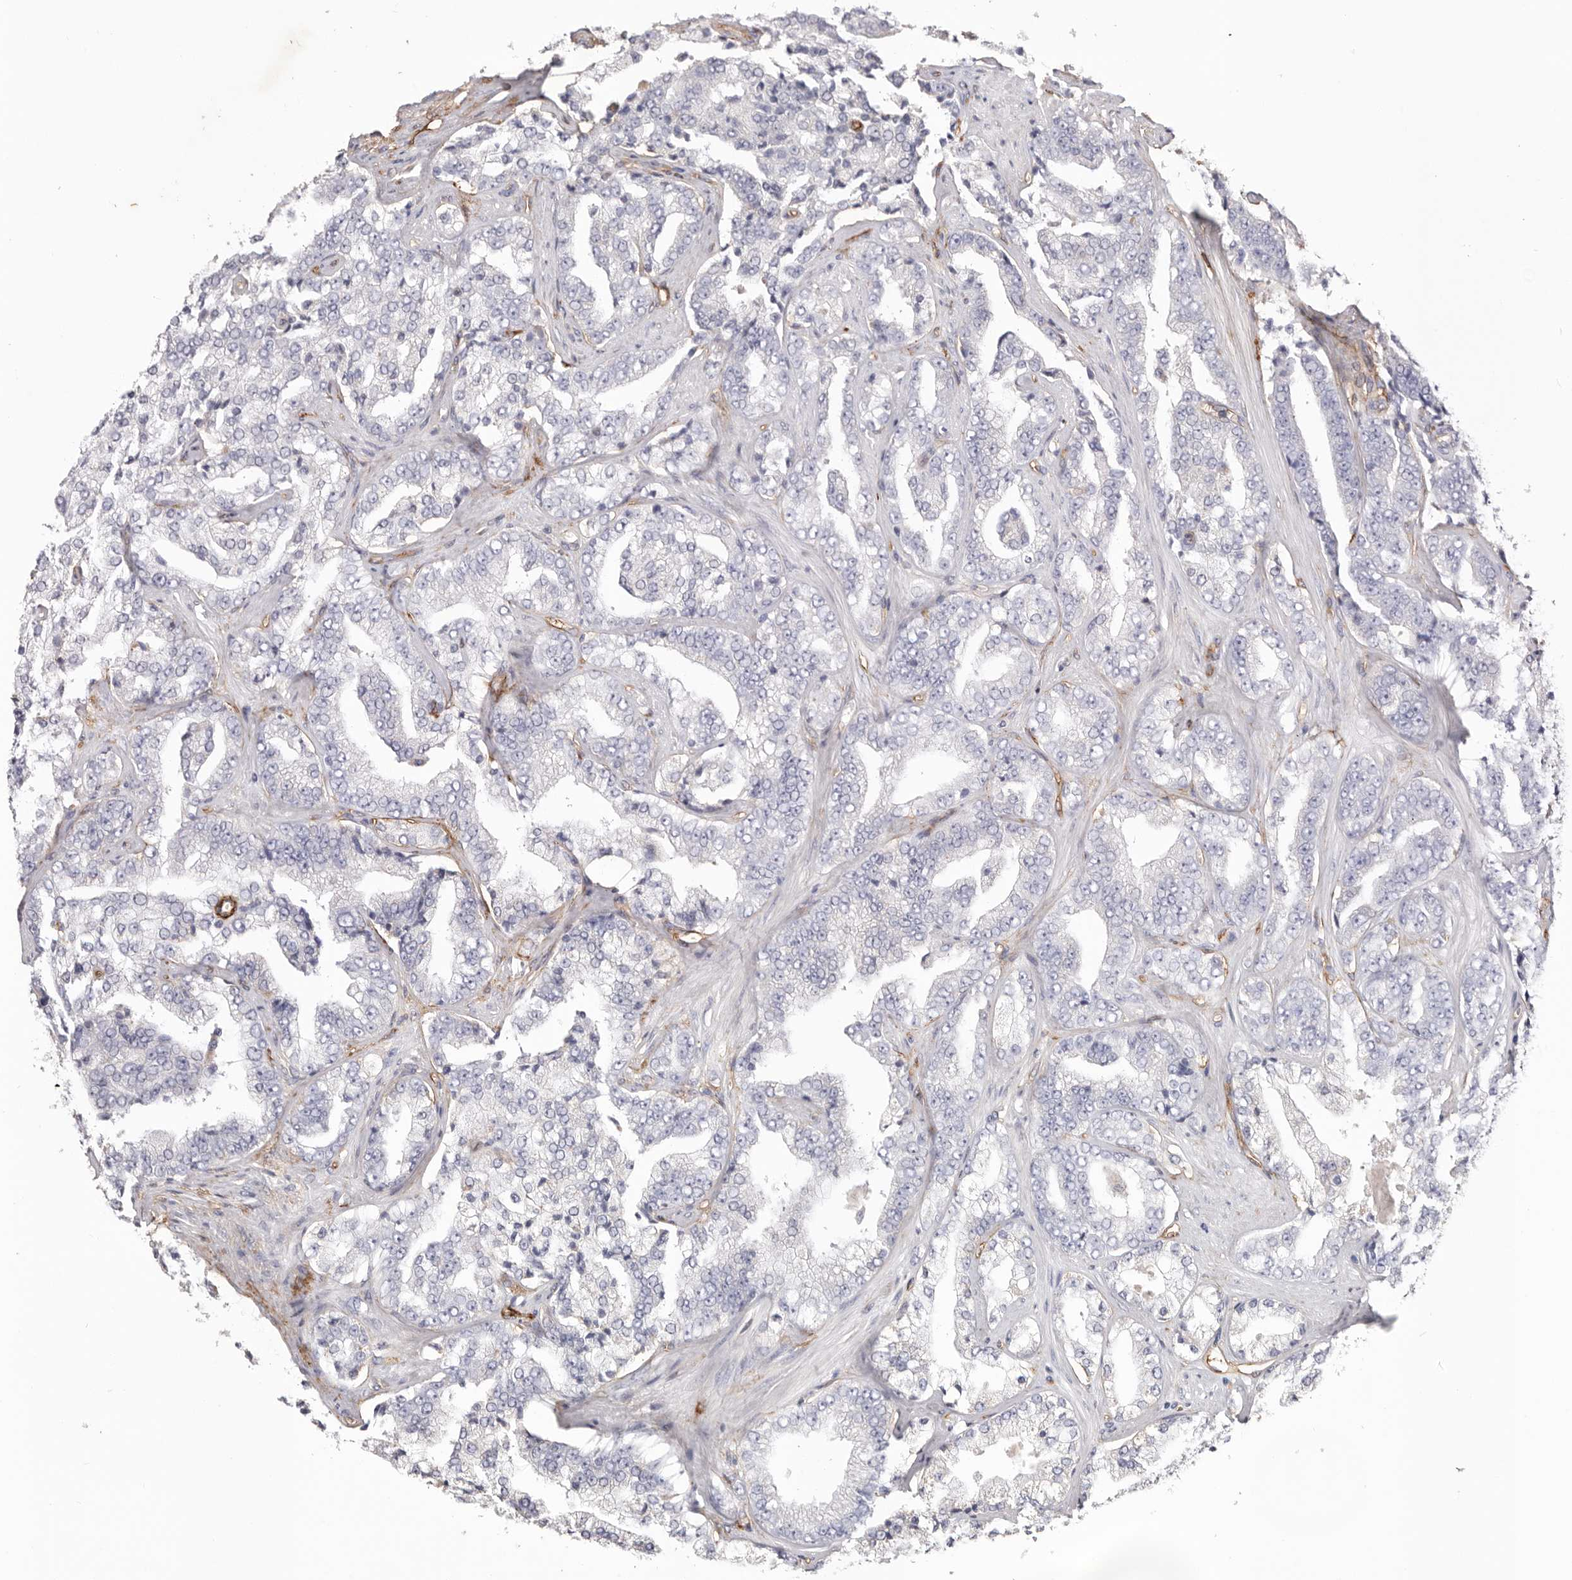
{"staining": {"intensity": "negative", "quantity": "none", "location": "none"}, "tissue": "prostate cancer", "cell_type": "Tumor cells", "image_type": "cancer", "snomed": [{"axis": "morphology", "description": "Adenocarcinoma, High grade"}, {"axis": "topography", "description": "Prostate"}], "caption": "An immunohistochemistry image of prostate cancer is shown. There is no staining in tumor cells of prostate cancer. (DAB (3,3'-diaminobenzidine) IHC visualized using brightfield microscopy, high magnification).", "gene": "LRRC66", "patient": {"sex": "male", "age": 71}}